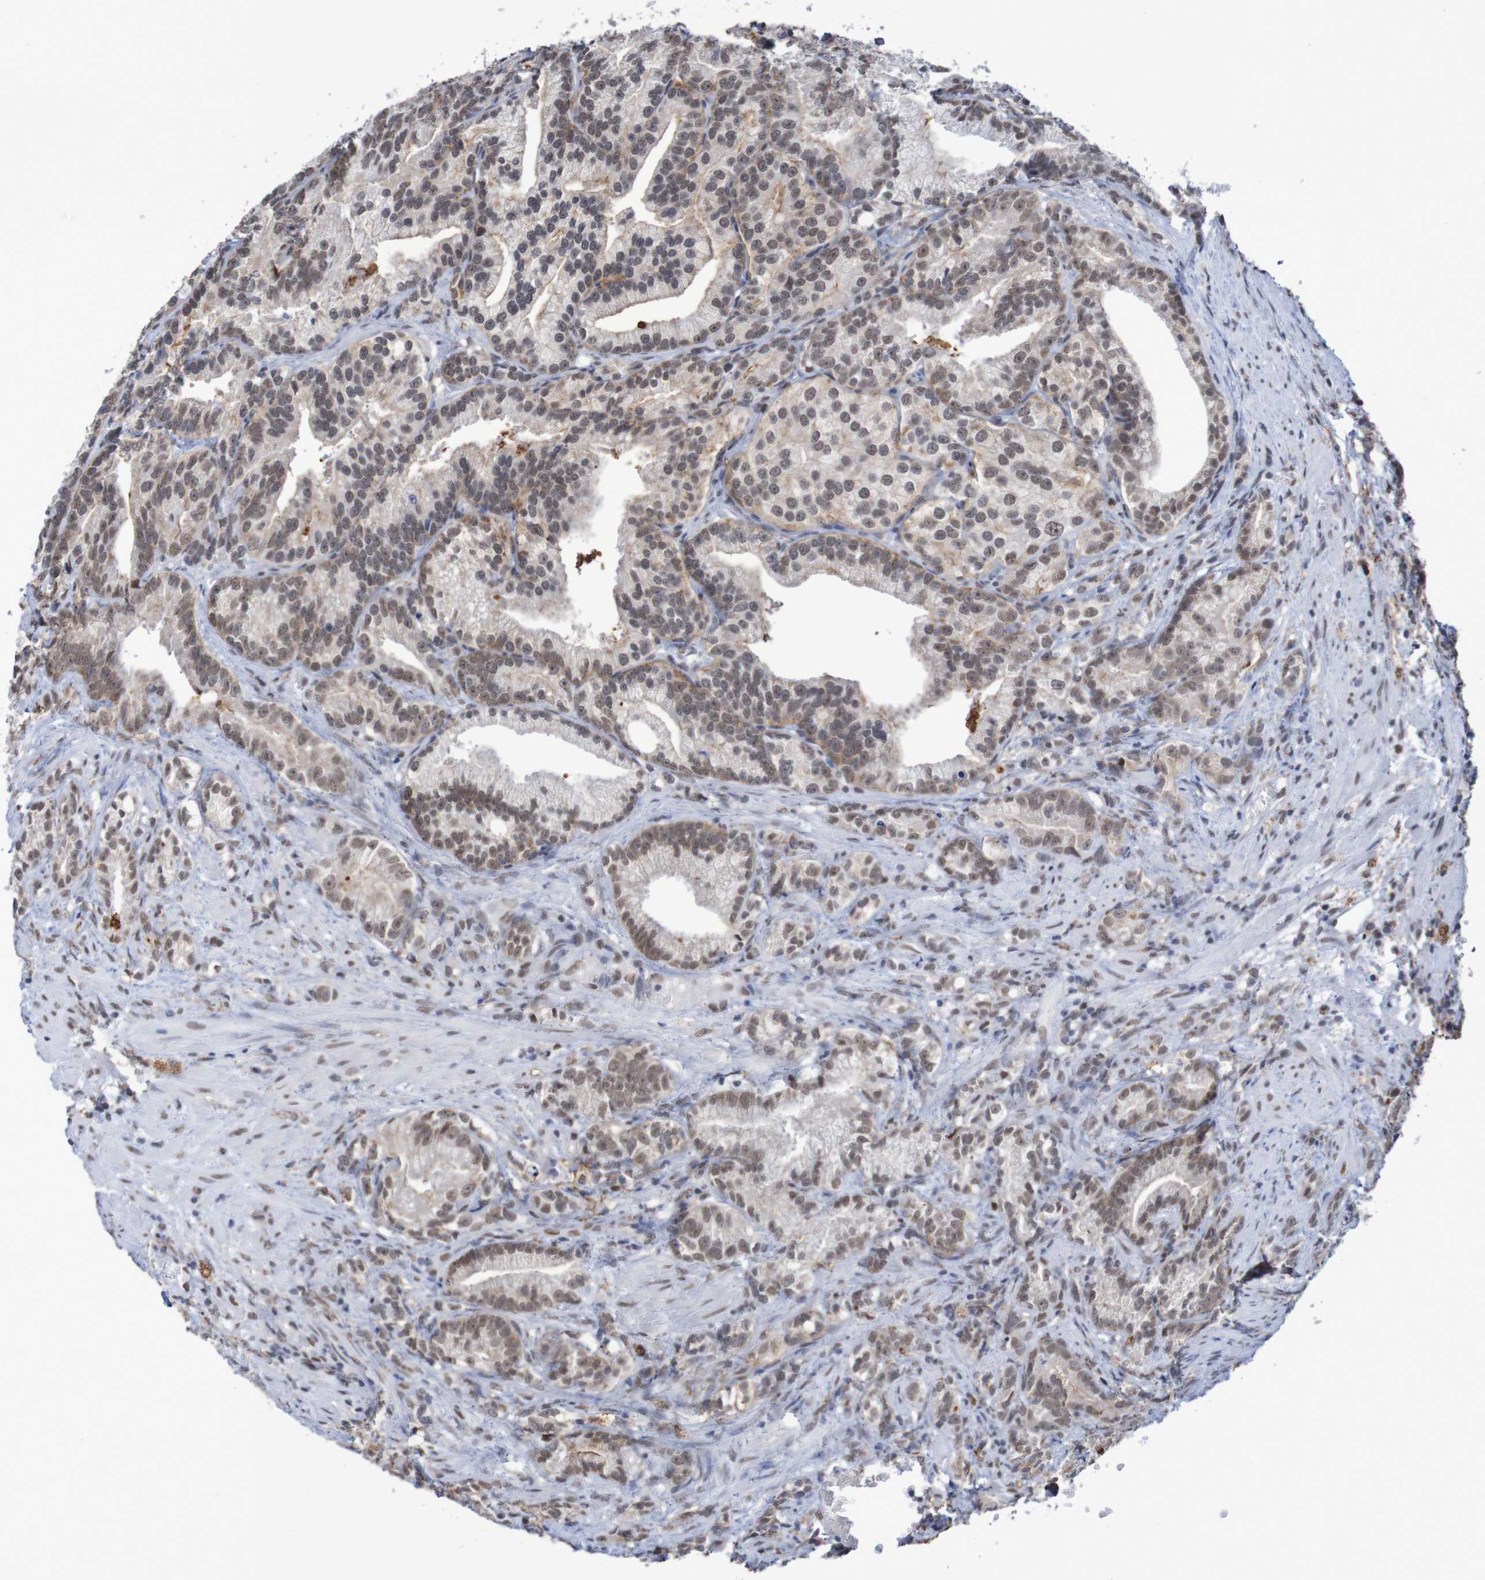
{"staining": {"intensity": "moderate", "quantity": "25%-75%", "location": "nuclear"}, "tissue": "prostate cancer", "cell_type": "Tumor cells", "image_type": "cancer", "snomed": [{"axis": "morphology", "description": "Adenocarcinoma, Low grade"}, {"axis": "topography", "description": "Prostate"}], "caption": "High-magnification brightfield microscopy of low-grade adenocarcinoma (prostate) stained with DAB (3,3'-diaminobenzidine) (brown) and counterstained with hematoxylin (blue). tumor cells exhibit moderate nuclear expression is identified in approximately25%-75% of cells.", "gene": "MRTFB", "patient": {"sex": "male", "age": 89}}